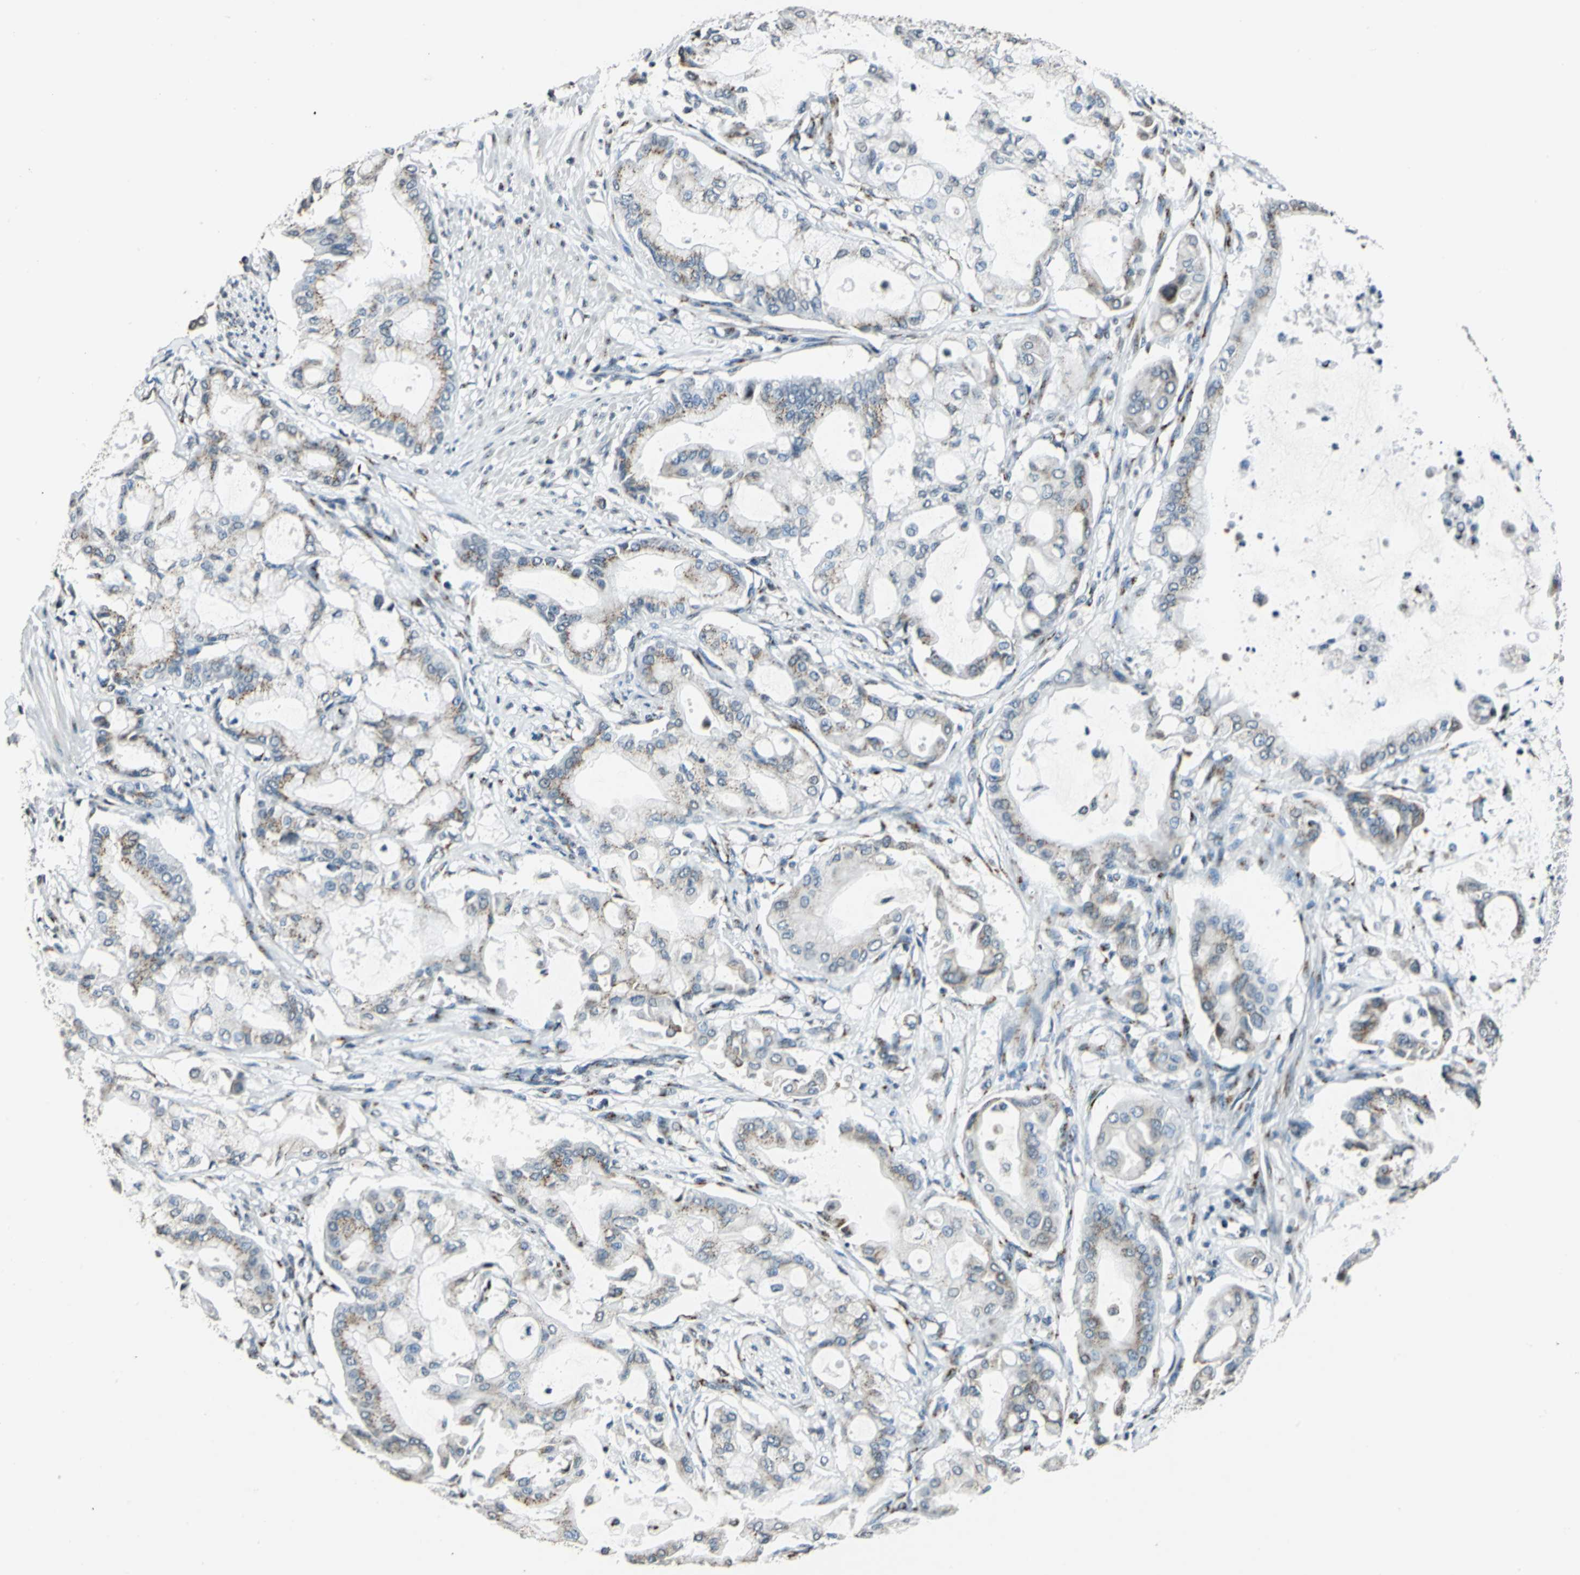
{"staining": {"intensity": "weak", "quantity": "25%-75%", "location": "cytoplasmic/membranous"}, "tissue": "pancreatic cancer", "cell_type": "Tumor cells", "image_type": "cancer", "snomed": [{"axis": "morphology", "description": "Adenocarcinoma, NOS"}, {"axis": "morphology", "description": "Adenocarcinoma, metastatic, NOS"}, {"axis": "topography", "description": "Lymph node"}, {"axis": "topography", "description": "Pancreas"}, {"axis": "topography", "description": "Duodenum"}], "caption": "Tumor cells reveal weak cytoplasmic/membranous expression in about 25%-75% of cells in metastatic adenocarcinoma (pancreatic). (Brightfield microscopy of DAB IHC at high magnification).", "gene": "TMEM115", "patient": {"sex": "female", "age": 64}}